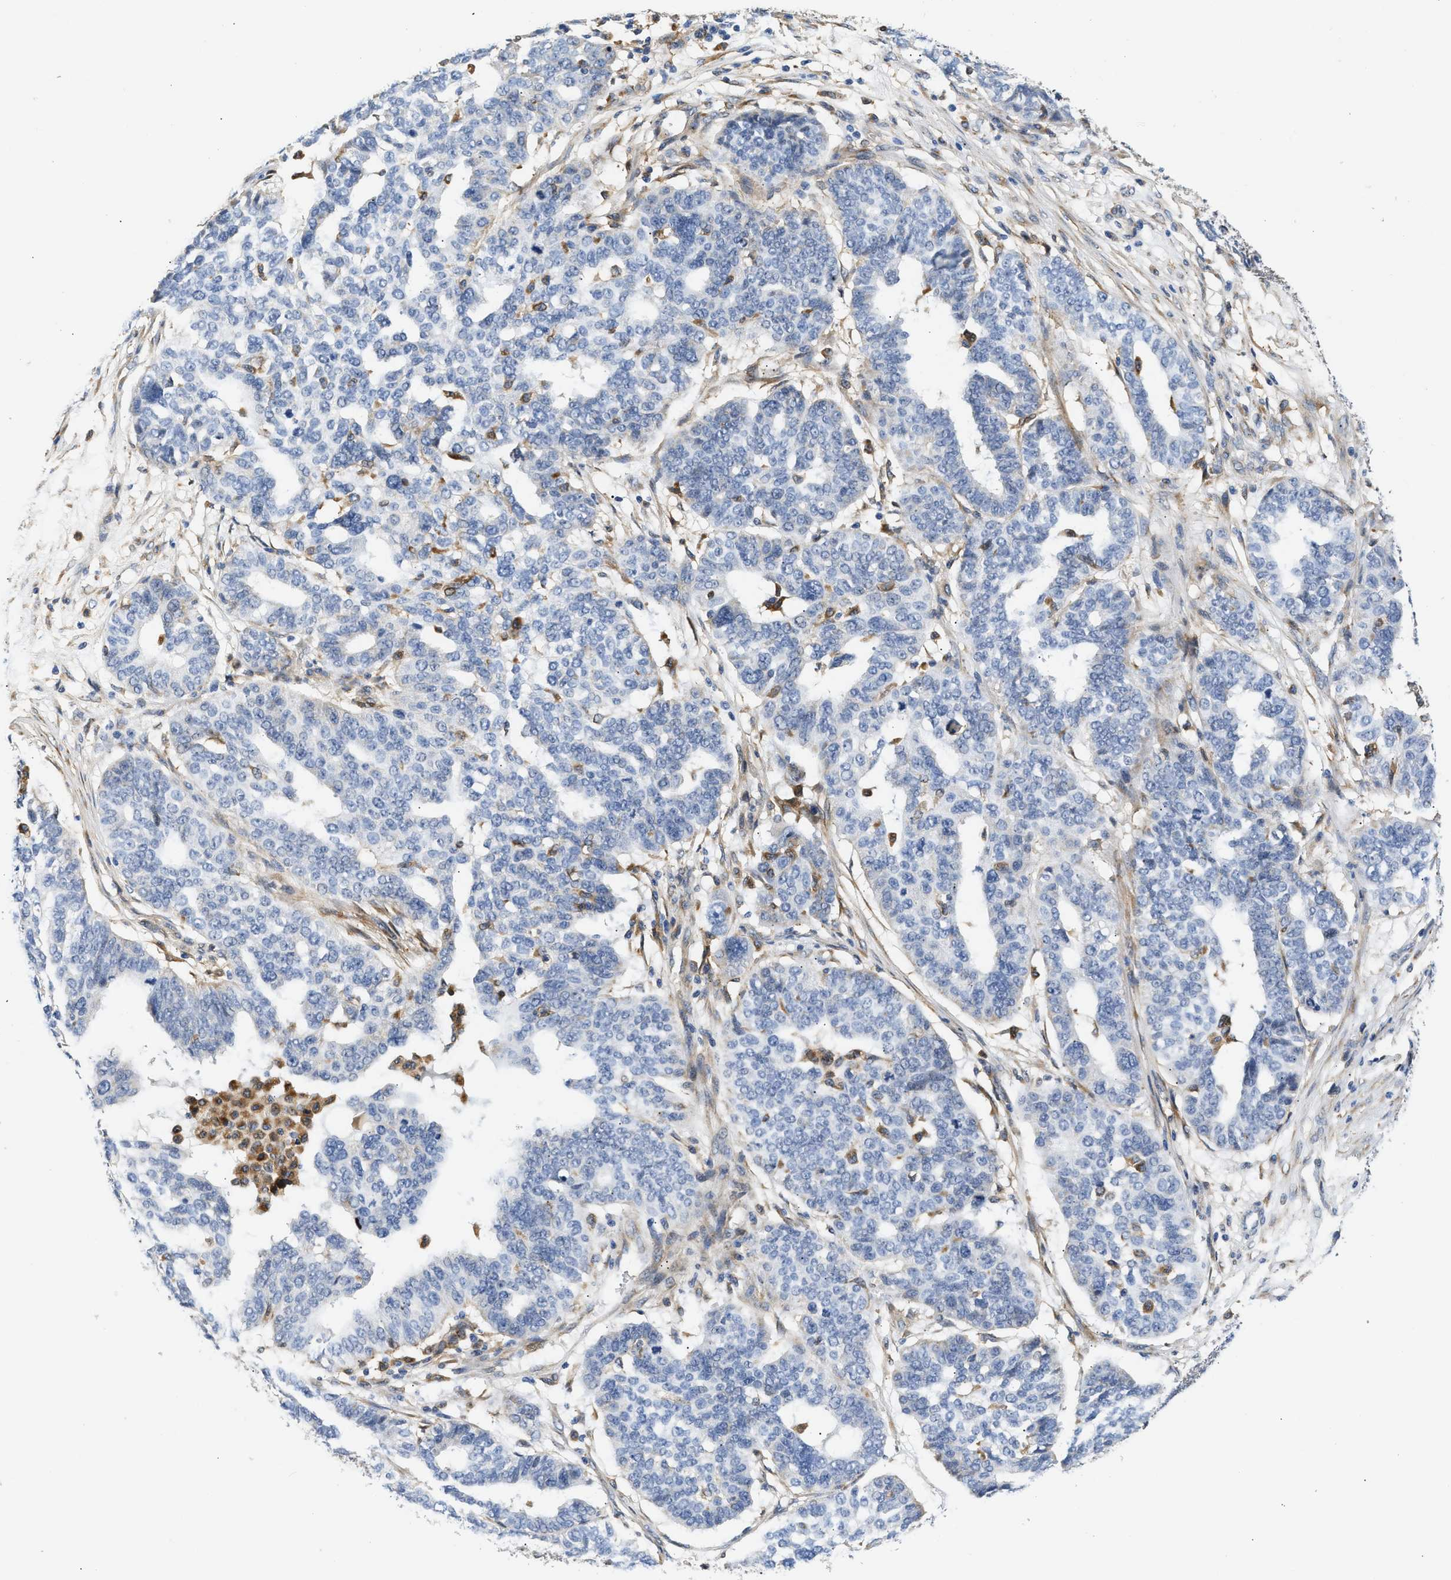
{"staining": {"intensity": "negative", "quantity": "none", "location": "none"}, "tissue": "ovarian cancer", "cell_type": "Tumor cells", "image_type": "cancer", "snomed": [{"axis": "morphology", "description": "Cystadenocarcinoma, serous, NOS"}, {"axis": "topography", "description": "Ovary"}], "caption": "The image reveals no staining of tumor cells in ovarian serous cystadenocarcinoma.", "gene": "RAB31", "patient": {"sex": "female", "age": 59}}